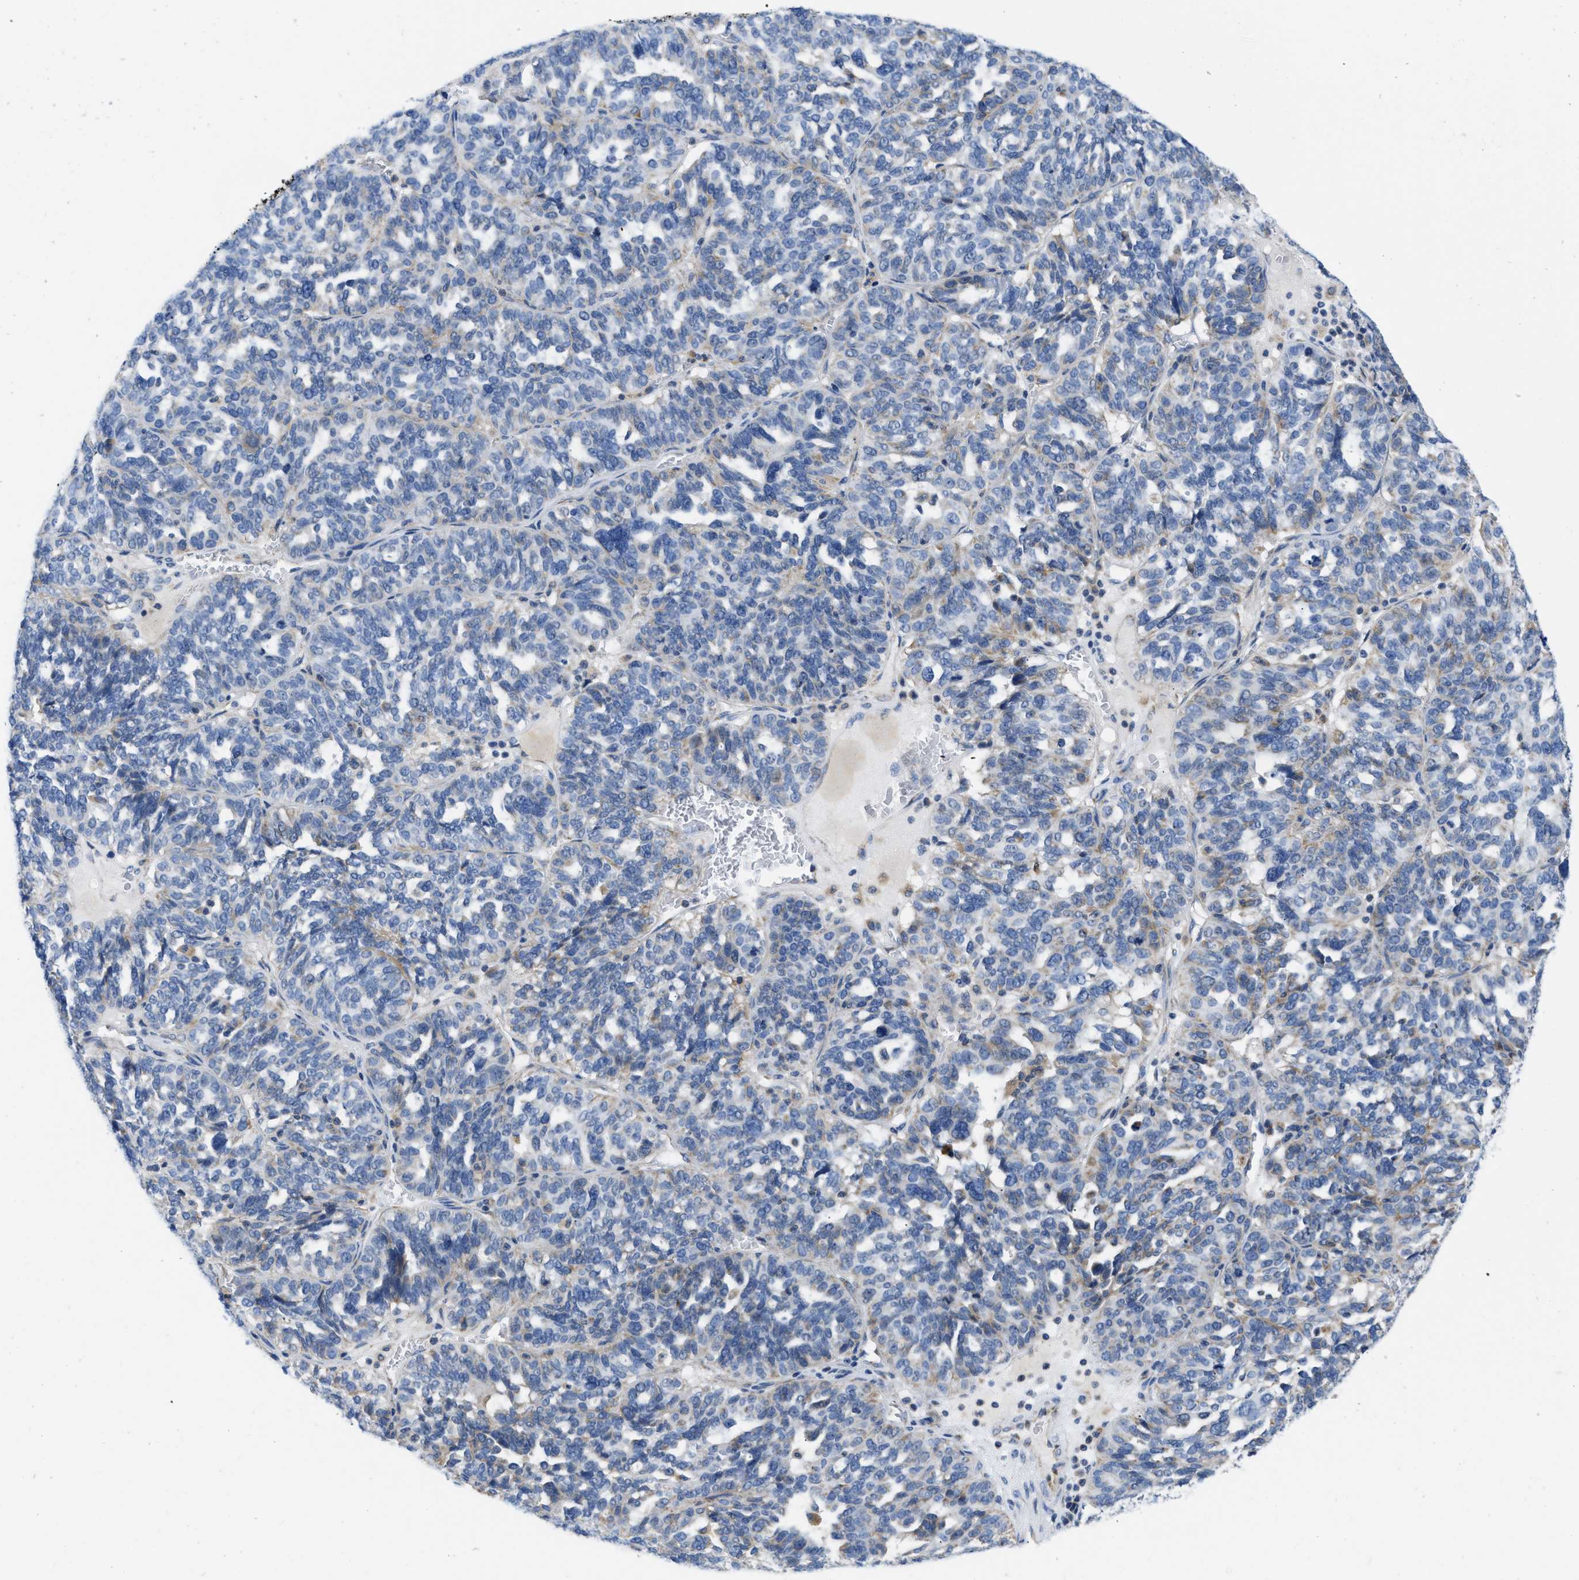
{"staining": {"intensity": "weak", "quantity": "<25%", "location": "cytoplasmic/membranous"}, "tissue": "ovarian cancer", "cell_type": "Tumor cells", "image_type": "cancer", "snomed": [{"axis": "morphology", "description": "Cystadenocarcinoma, serous, NOS"}, {"axis": "topography", "description": "Ovary"}], "caption": "This is an immunohistochemistry (IHC) image of ovarian cancer (serous cystadenocarcinoma). There is no positivity in tumor cells.", "gene": "SLC25A13", "patient": {"sex": "female", "age": 59}}